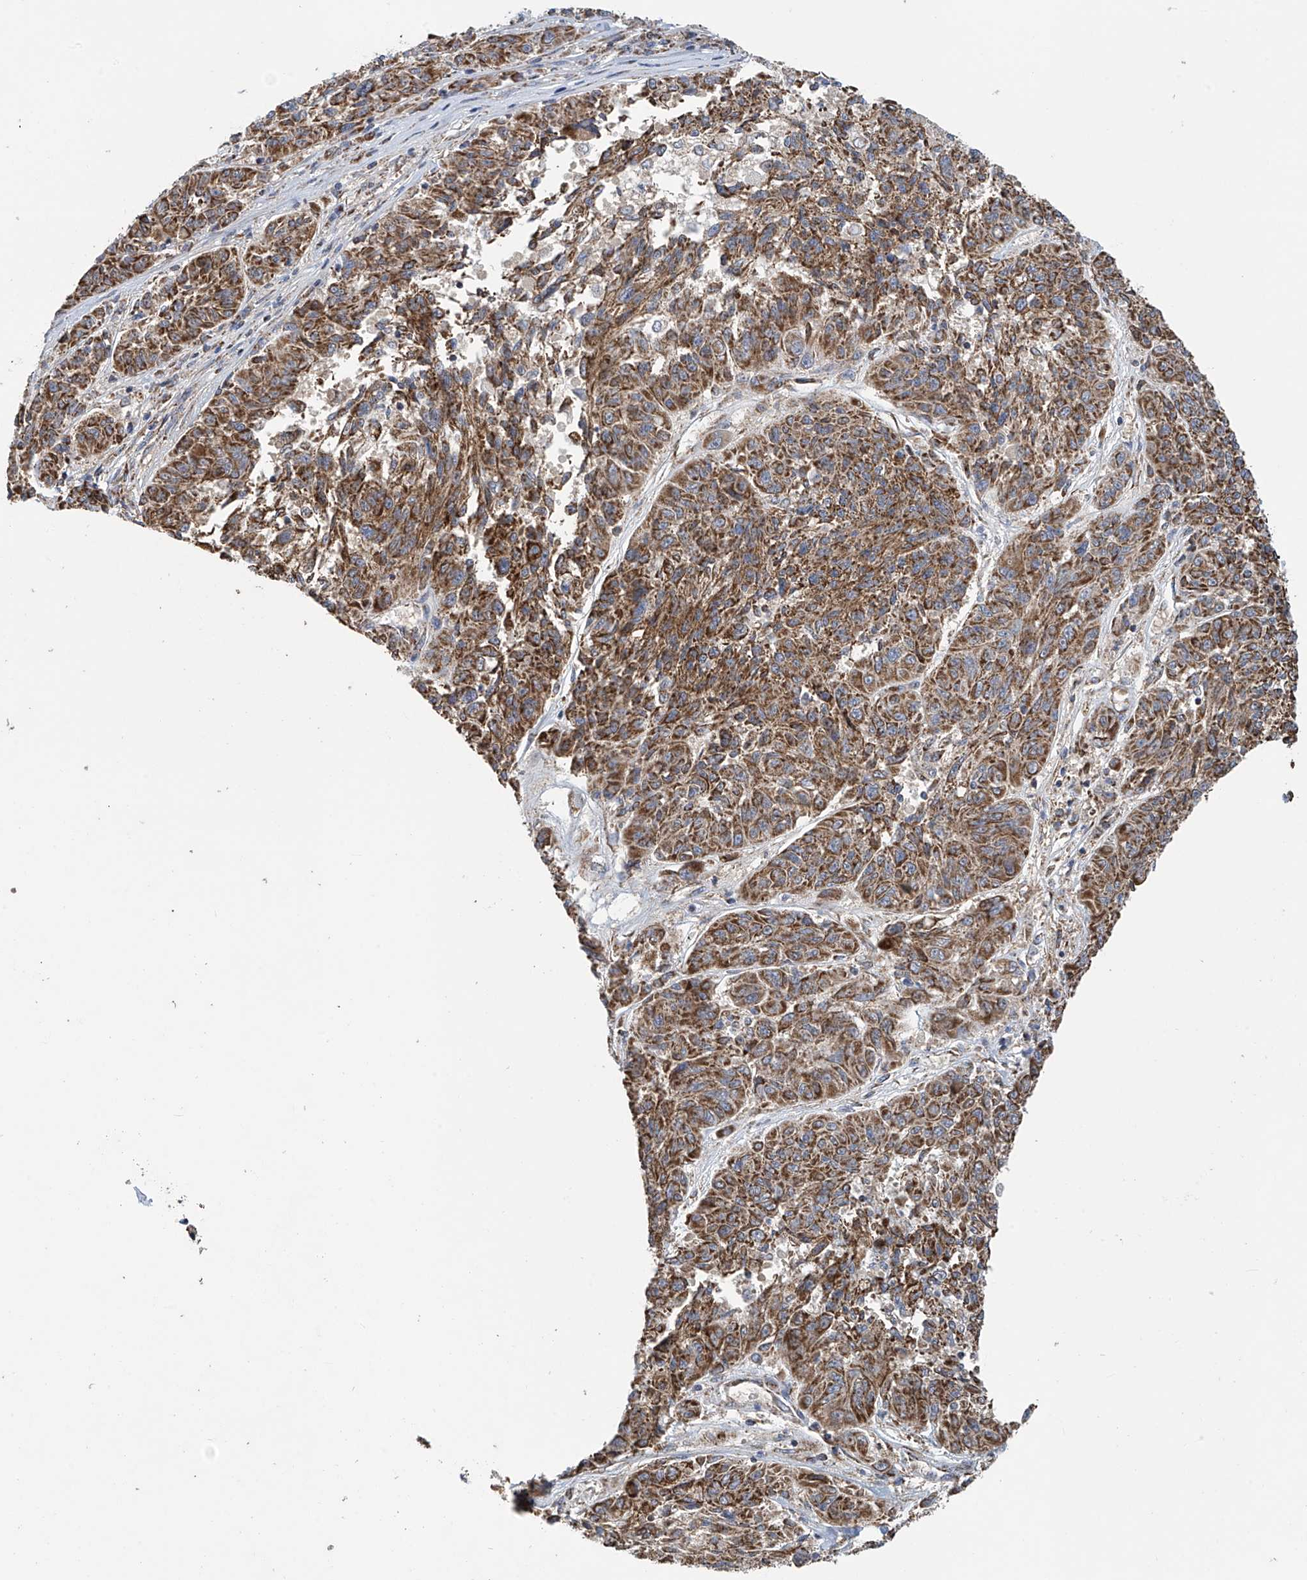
{"staining": {"intensity": "moderate", "quantity": ">75%", "location": "cytoplasmic/membranous"}, "tissue": "melanoma", "cell_type": "Tumor cells", "image_type": "cancer", "snomed": [{"axis": "morphology", "description": "Malignant melanoma, NOS"}, {"axis": "topography", "description": "Skin"}], "caption": "The histopathology image reveals a brown stain indicating the presence of a protein in the cytoplasmic/membranous of tumor cells in melanoma.", "gene": "COMMD1", "patient": {"sex": "male", "age": 53}}